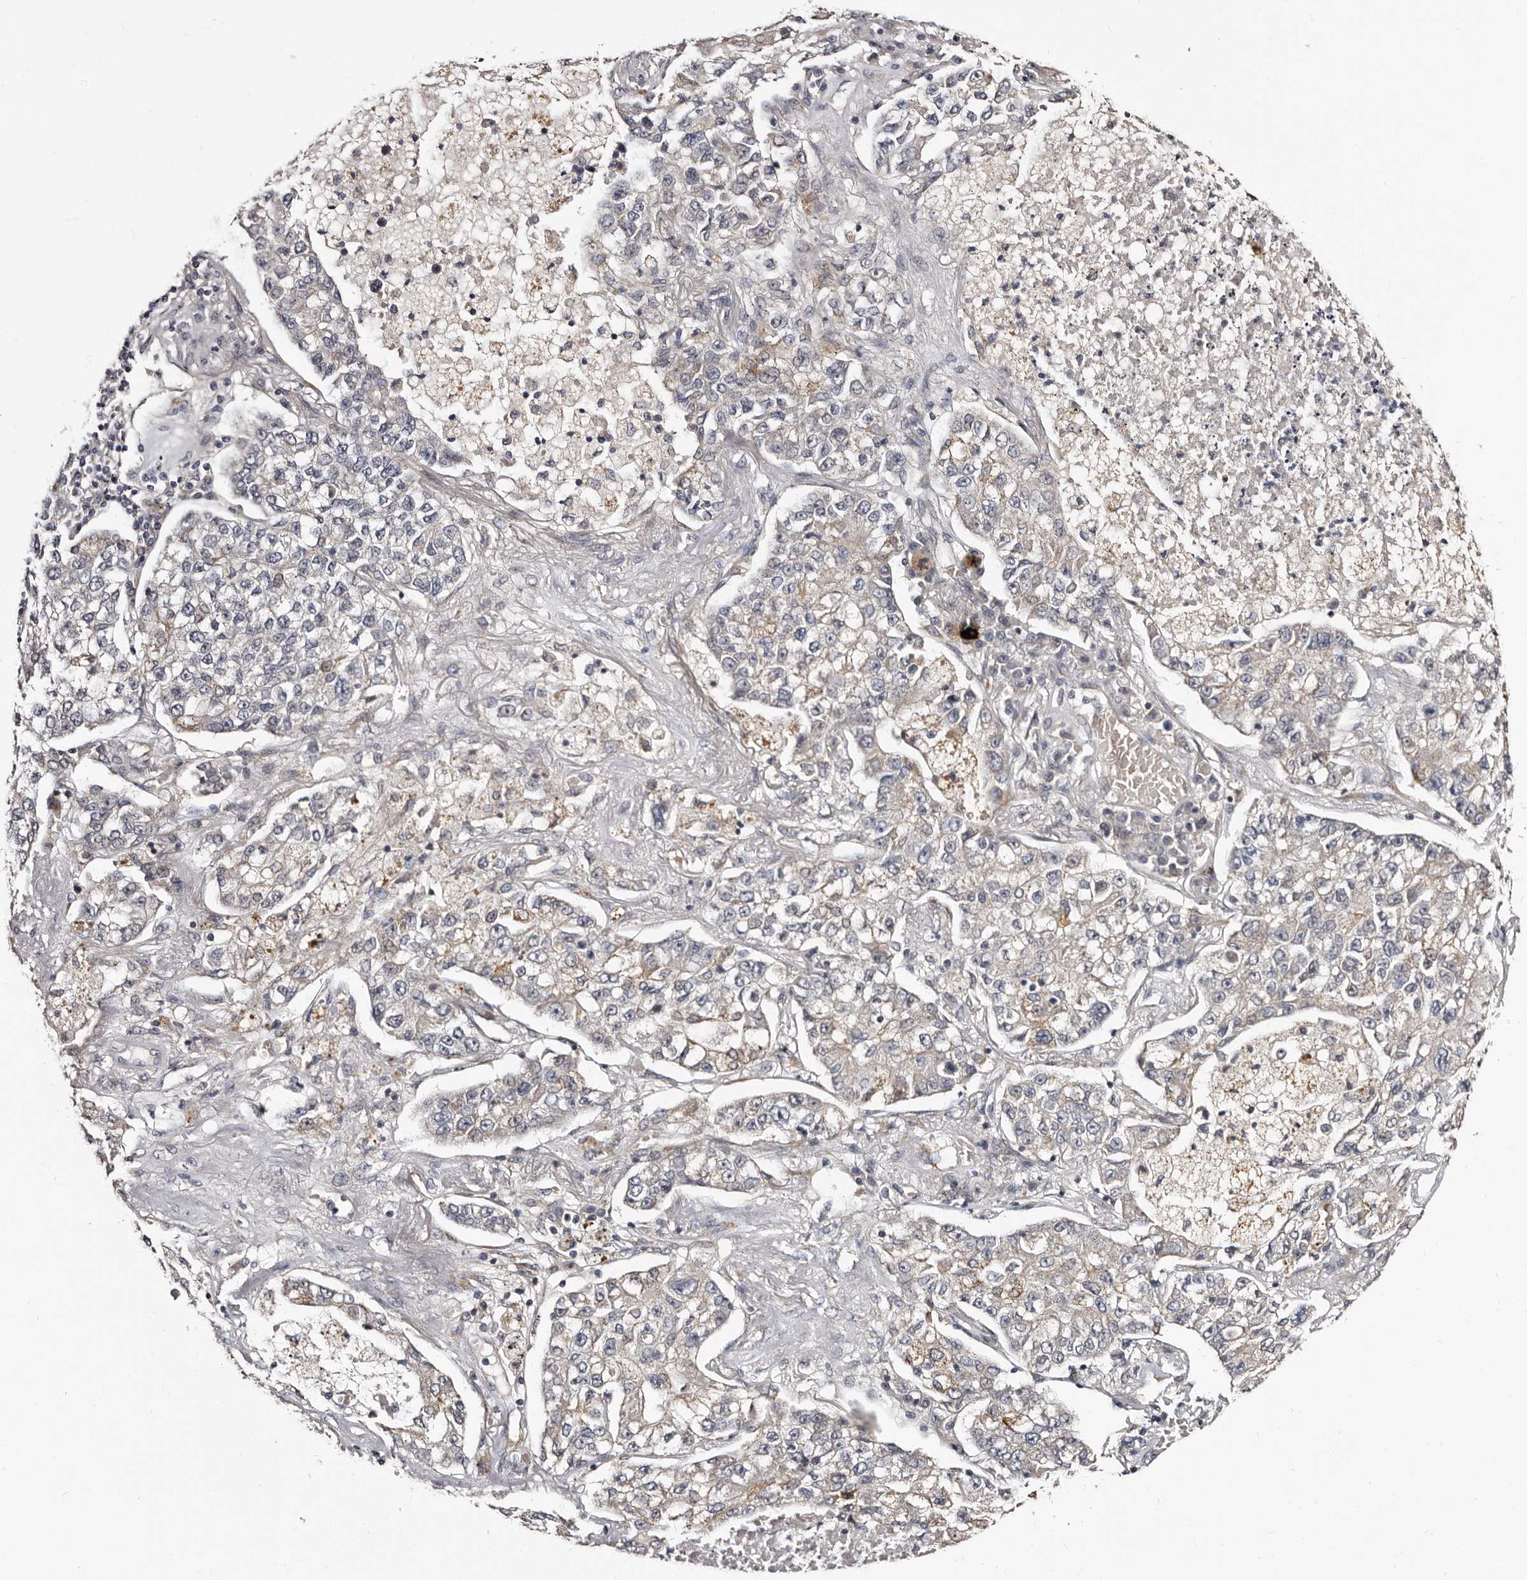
{"staining": {"intensity": "negative", "quantity": "none", "location": "none"}, "tissue": "lung cancer", "cell_type": "Tumor cells", "image_type": "cancer", "snomed": [{"axis": "morphology", "description": "Adenocarcinoma, NOS"}, {"axis": "topography", "description": "Lung"}], "caption": "Micrograph shows no significant protein positivity in tumor cells of adenocarcinoma (lung).", "gene": "TBC1D22B", "patient": {"sex": "male", "age": 49}}